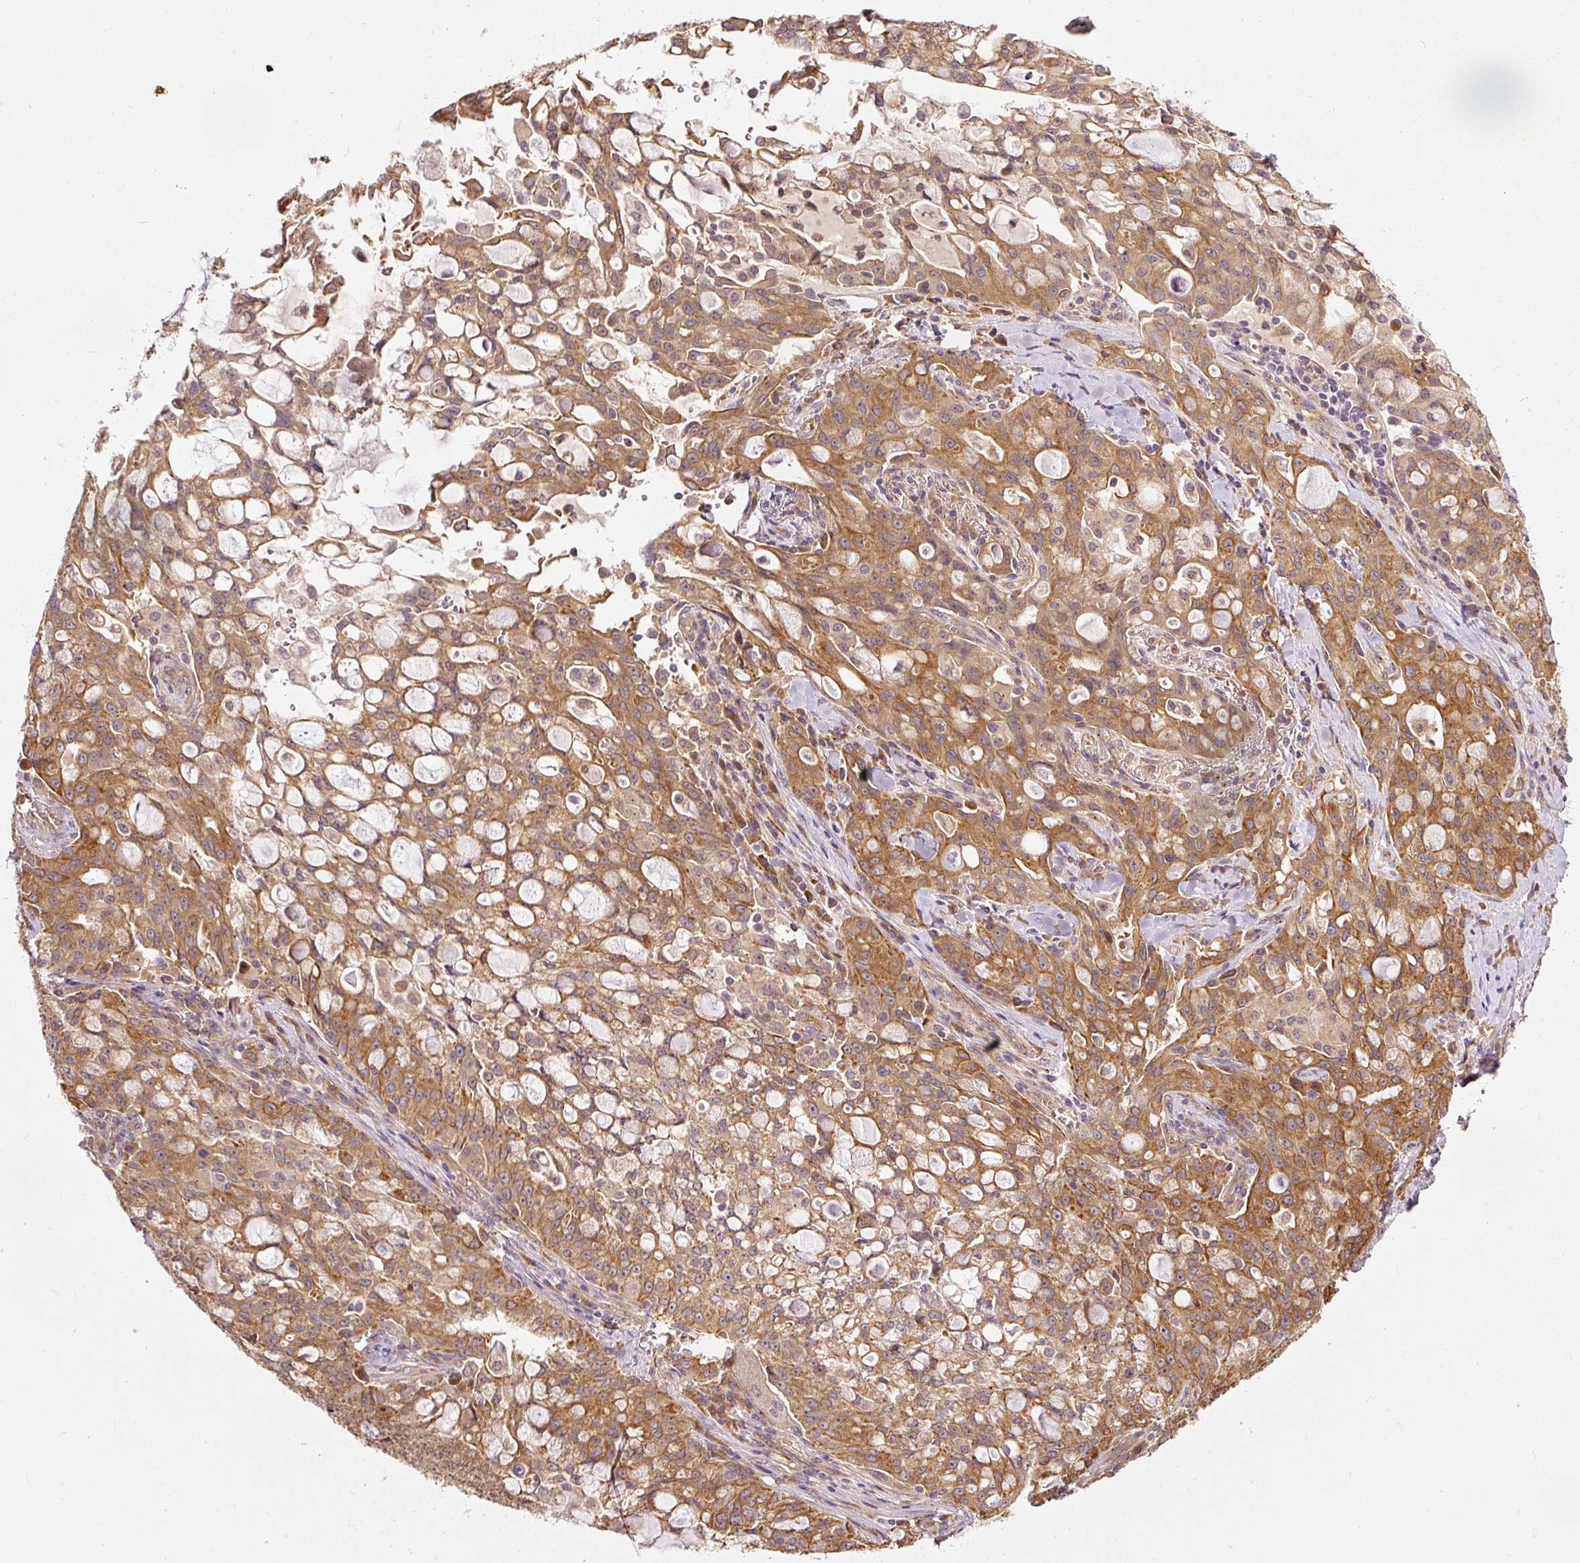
{"staining": {"intensity": "moderate", "quantity": ">75%", "location": "cytoplasmic/membranous"}, "tissue": "lung cancer", "cell_type": "Tumor cells", "image_type": "cancer", "snomed": [{"axis": "morphology", "description": "Adenocarcinoma, NOS"}, {"axis": "topography", "description": "Lung"}], "caption": "Moderate cytoplasmic/membranous expression for a protein is present in approximately >75% of tumor cells of lung adenocarcinoma using IHC.", "gene": "MIF4GD", "patient": {"sex": "female", "age": 44}}